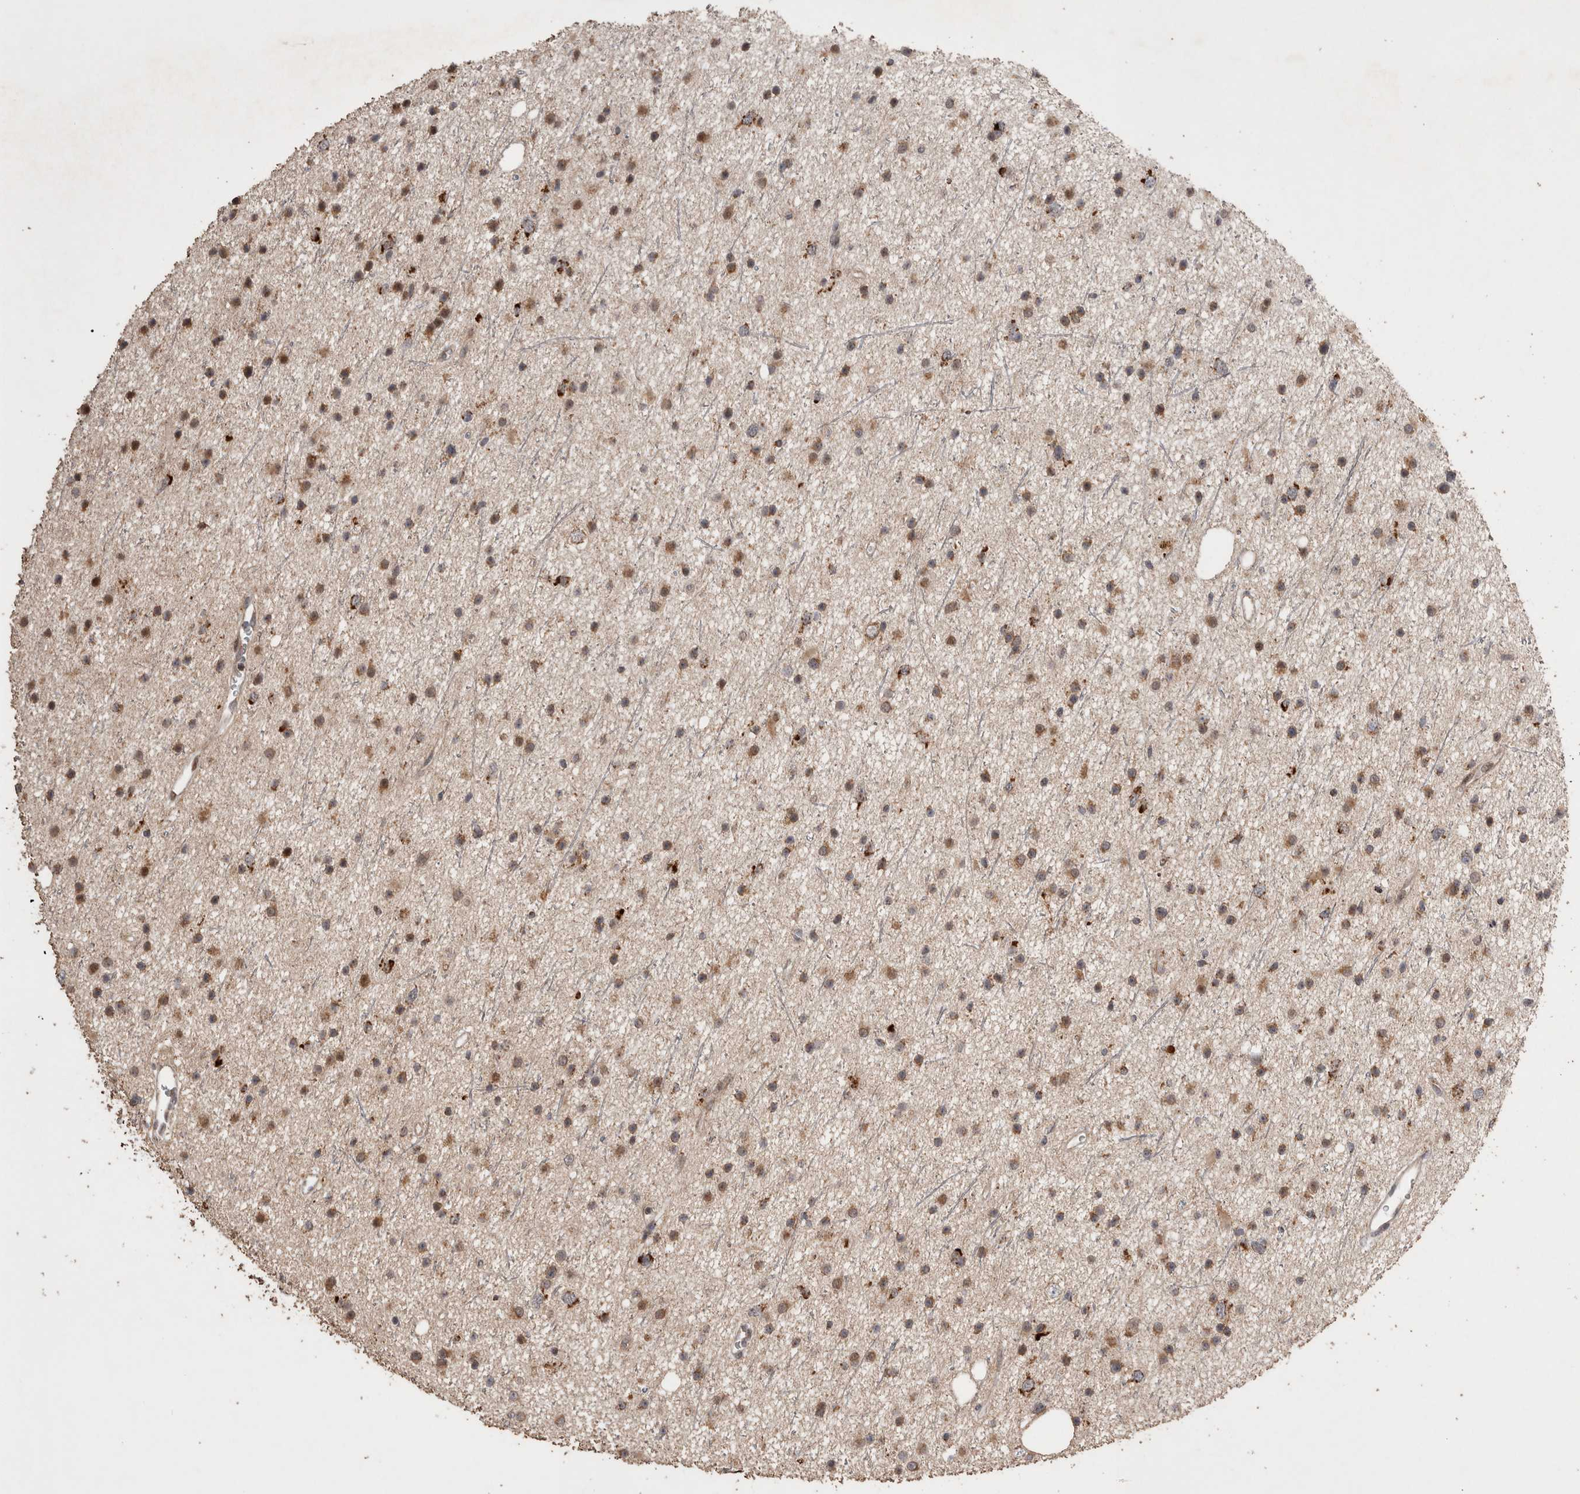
{"staining": {"intensity": "moderate", "quantity": ">75%", "location": "cytoplasmic/membranous"}, "tissue": "glioma", "cell_type": "Tumor cells", "image_type": "cancer", "snomed": [{"axis": "morphology", "description": "Glioma, malignant, Low grade"}, {"axis": "topography", "description": "Cerebral cortex"}], "caption": "High-power microscopy captured an IHC photomicrograph of glioma, revealing moderate cytoplasmic/membranous positivity in about >75% of tumor cells.", "gene": "MRPL37", "patient": {"sex": "female", "age": 39}}